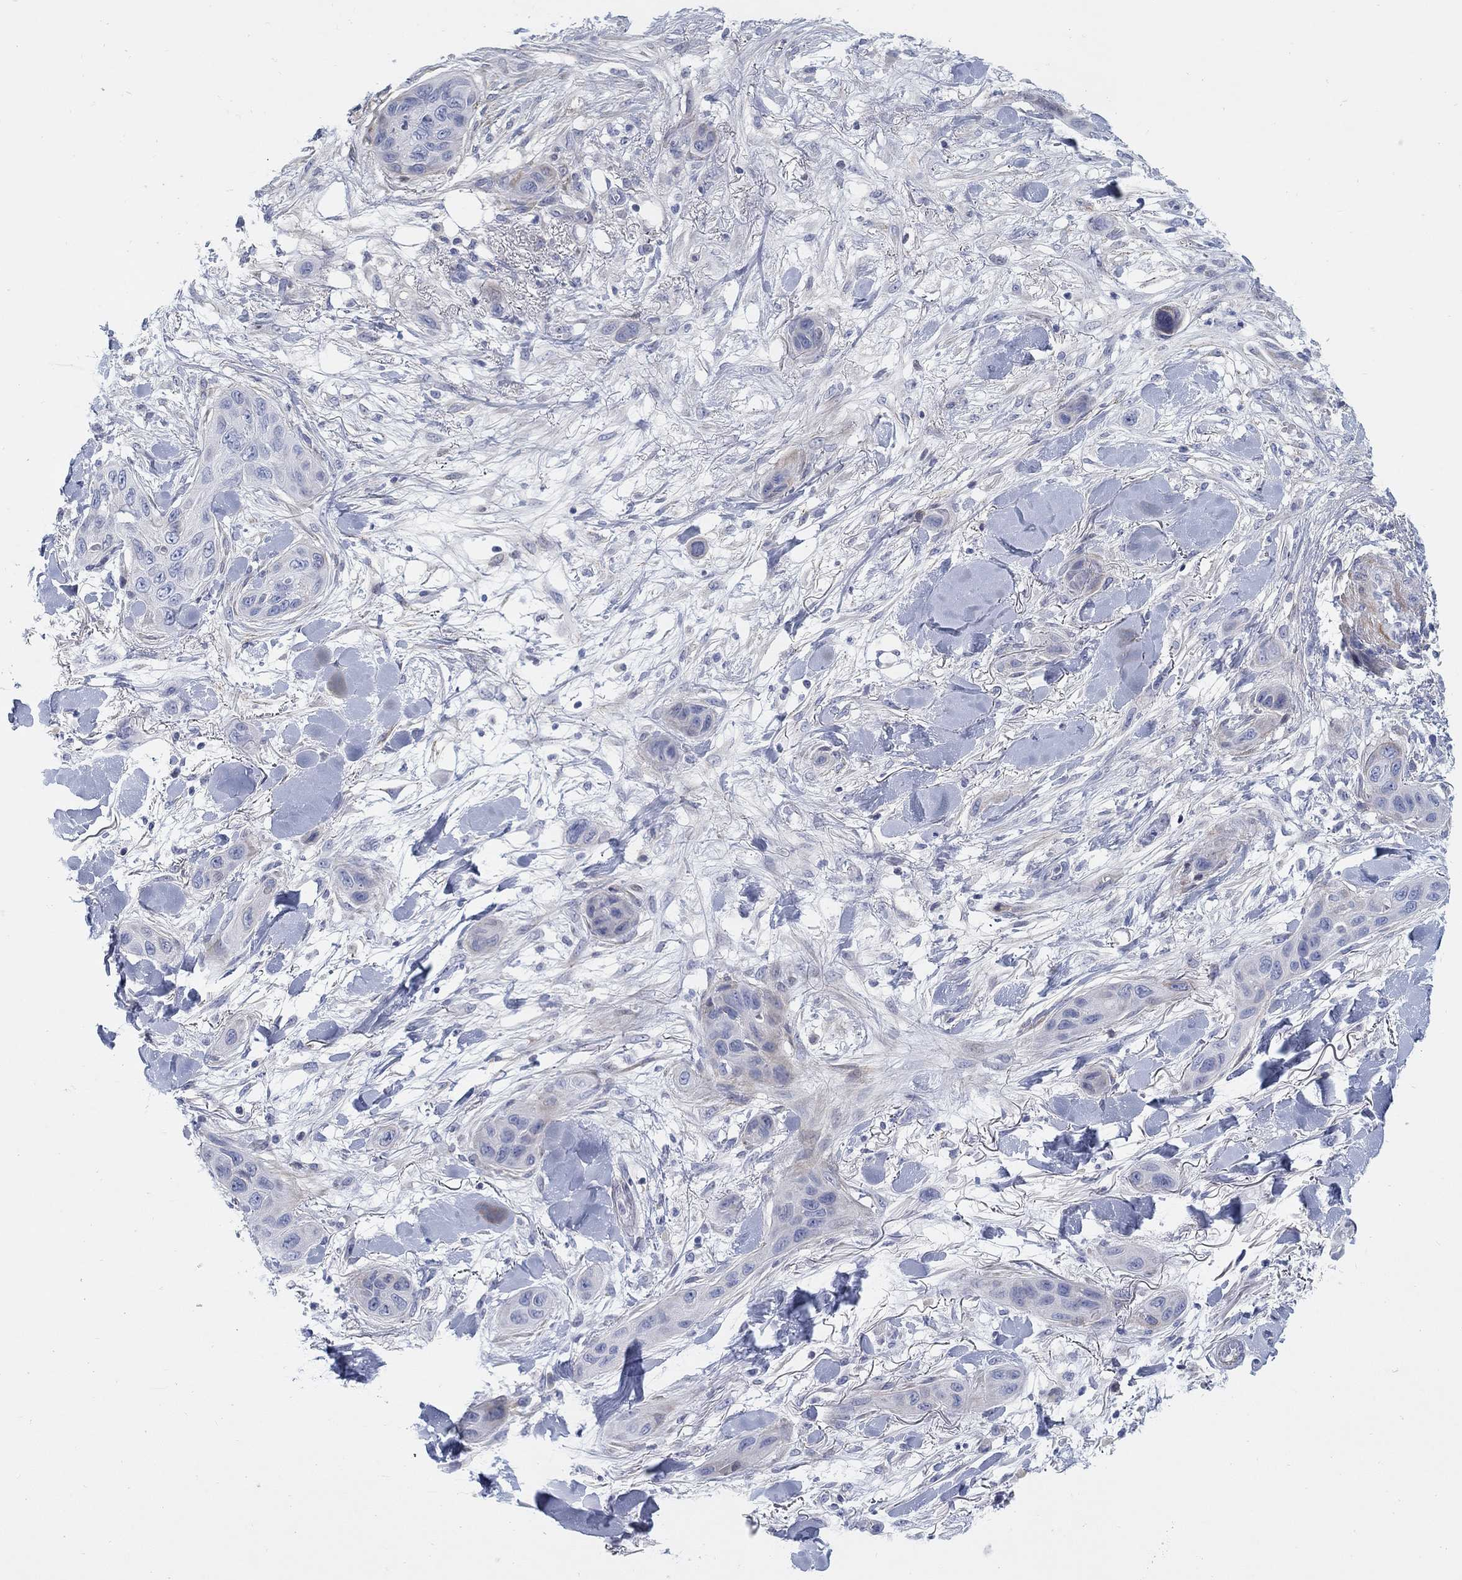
{"staining": {"intensity": "negative", "quantity": "none", "location": "none"}, "tissue": "skin cancer", "cell_type": "Tumor cells", "image_type": "cancer", "snomed": [{"axis": "morphology", "description": "Squamous cell carcinoma, NOS"}, {"axis": "topography", "description": "Skin"}], "caption": "Immunohistochemical staining of skin cancer (squamous cell carcinoma) reveals no significant positivity in tumor cells.", "gene": "HEATR4", "patient": {"sex": "male", "age": 78}}